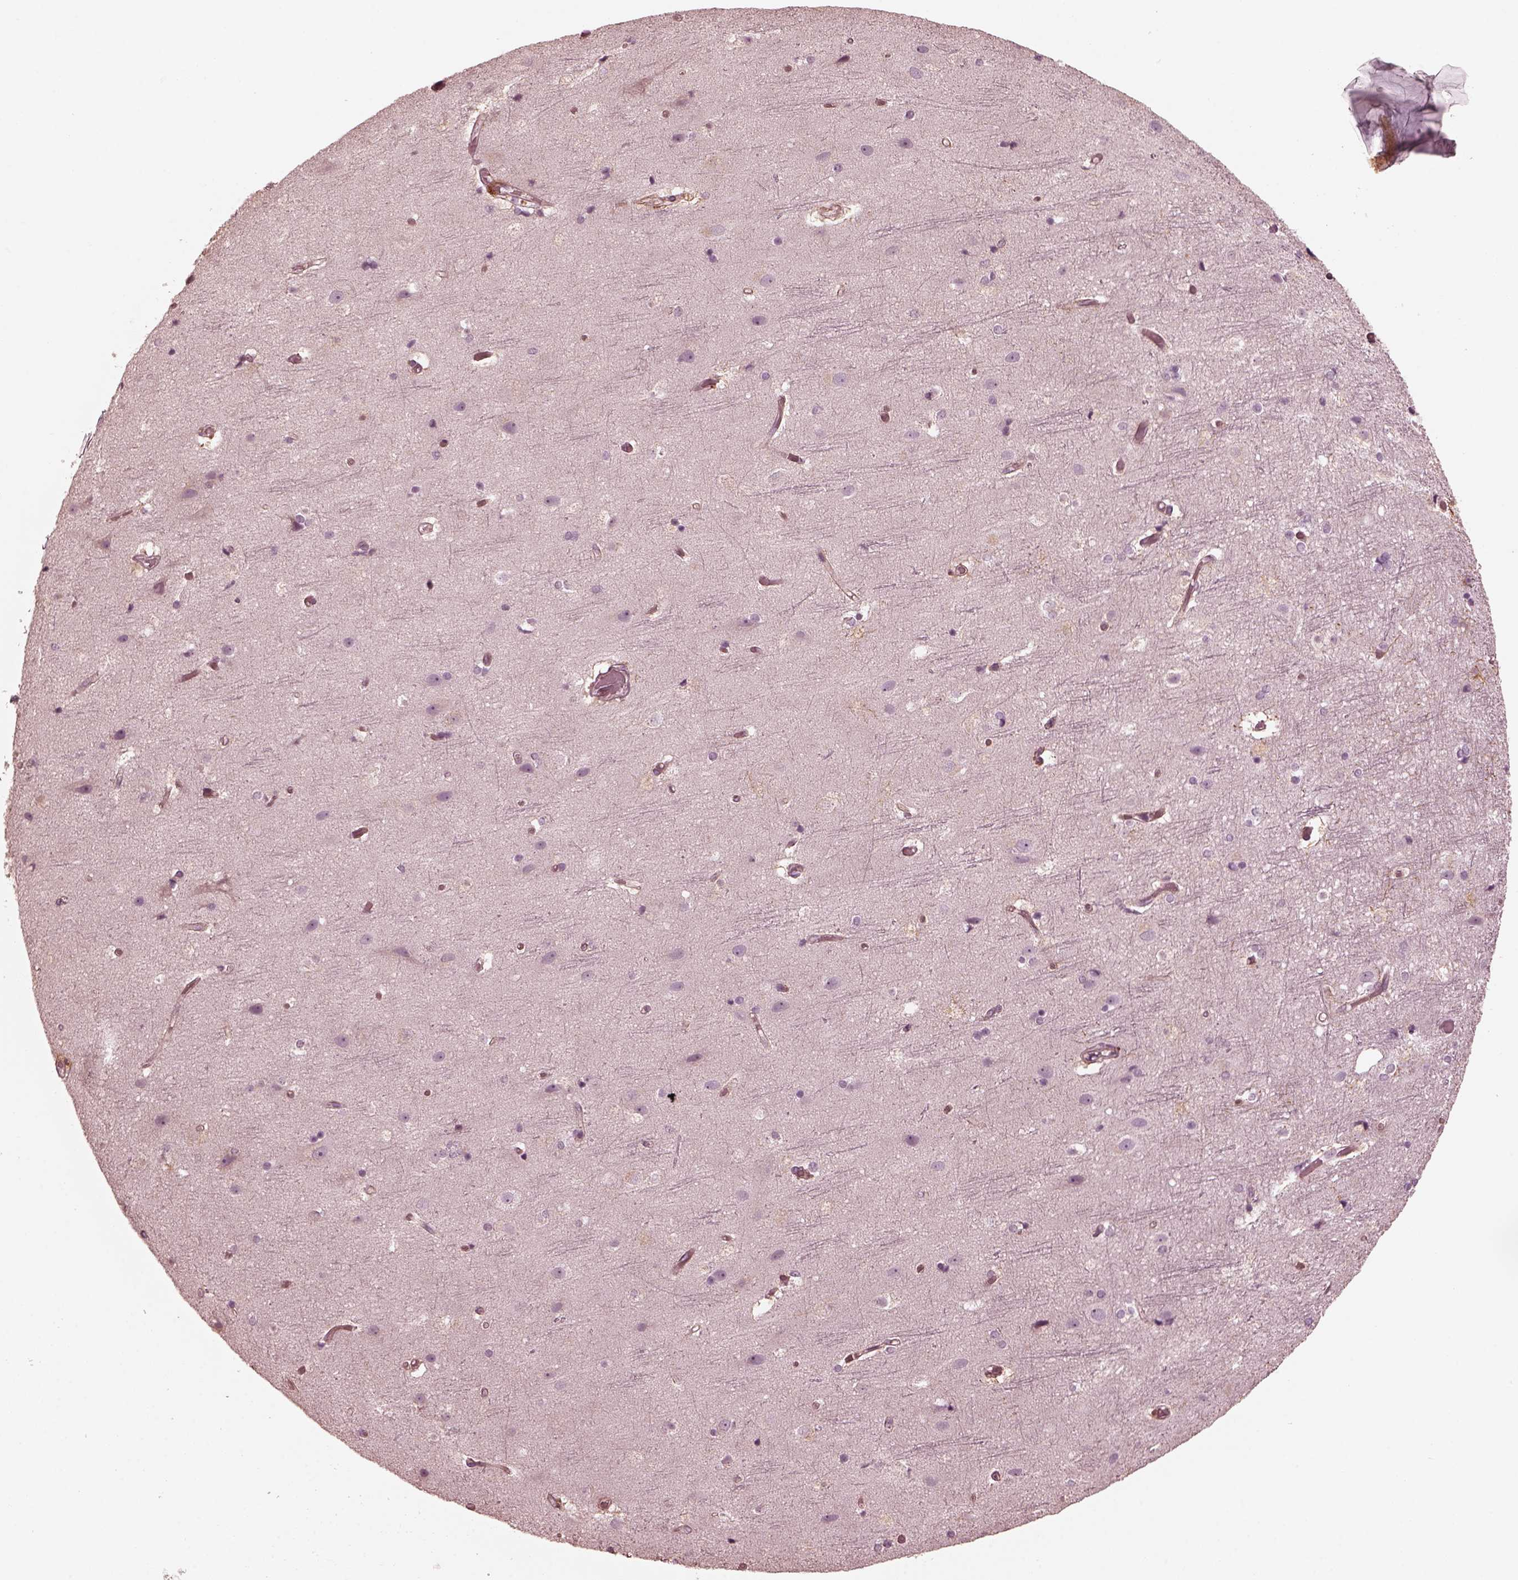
{"staining": {"intensity": "weak", "quantity": ">75%", "location": "cytoplasmic/membranous"}, "tissue": "cerebral cortex", "cell_type": "Endothelial cells", "image_type": "normal", "snomed": [{"axis": "morphology", "description": "Normal tissue, NOS"}, {"axis": "topography", "description": "Cerebral cortex"}], "caption": "Brown immunohistochemical staining in normal cerebral cortex displays weak cytoplasmic/membranous positivity in about >75% of endothelial cells. (Brightfield microscopy of DAB IHC at high magnification).", "gene": "KIF6", "patient": {"sex": "female", "age": 52}}